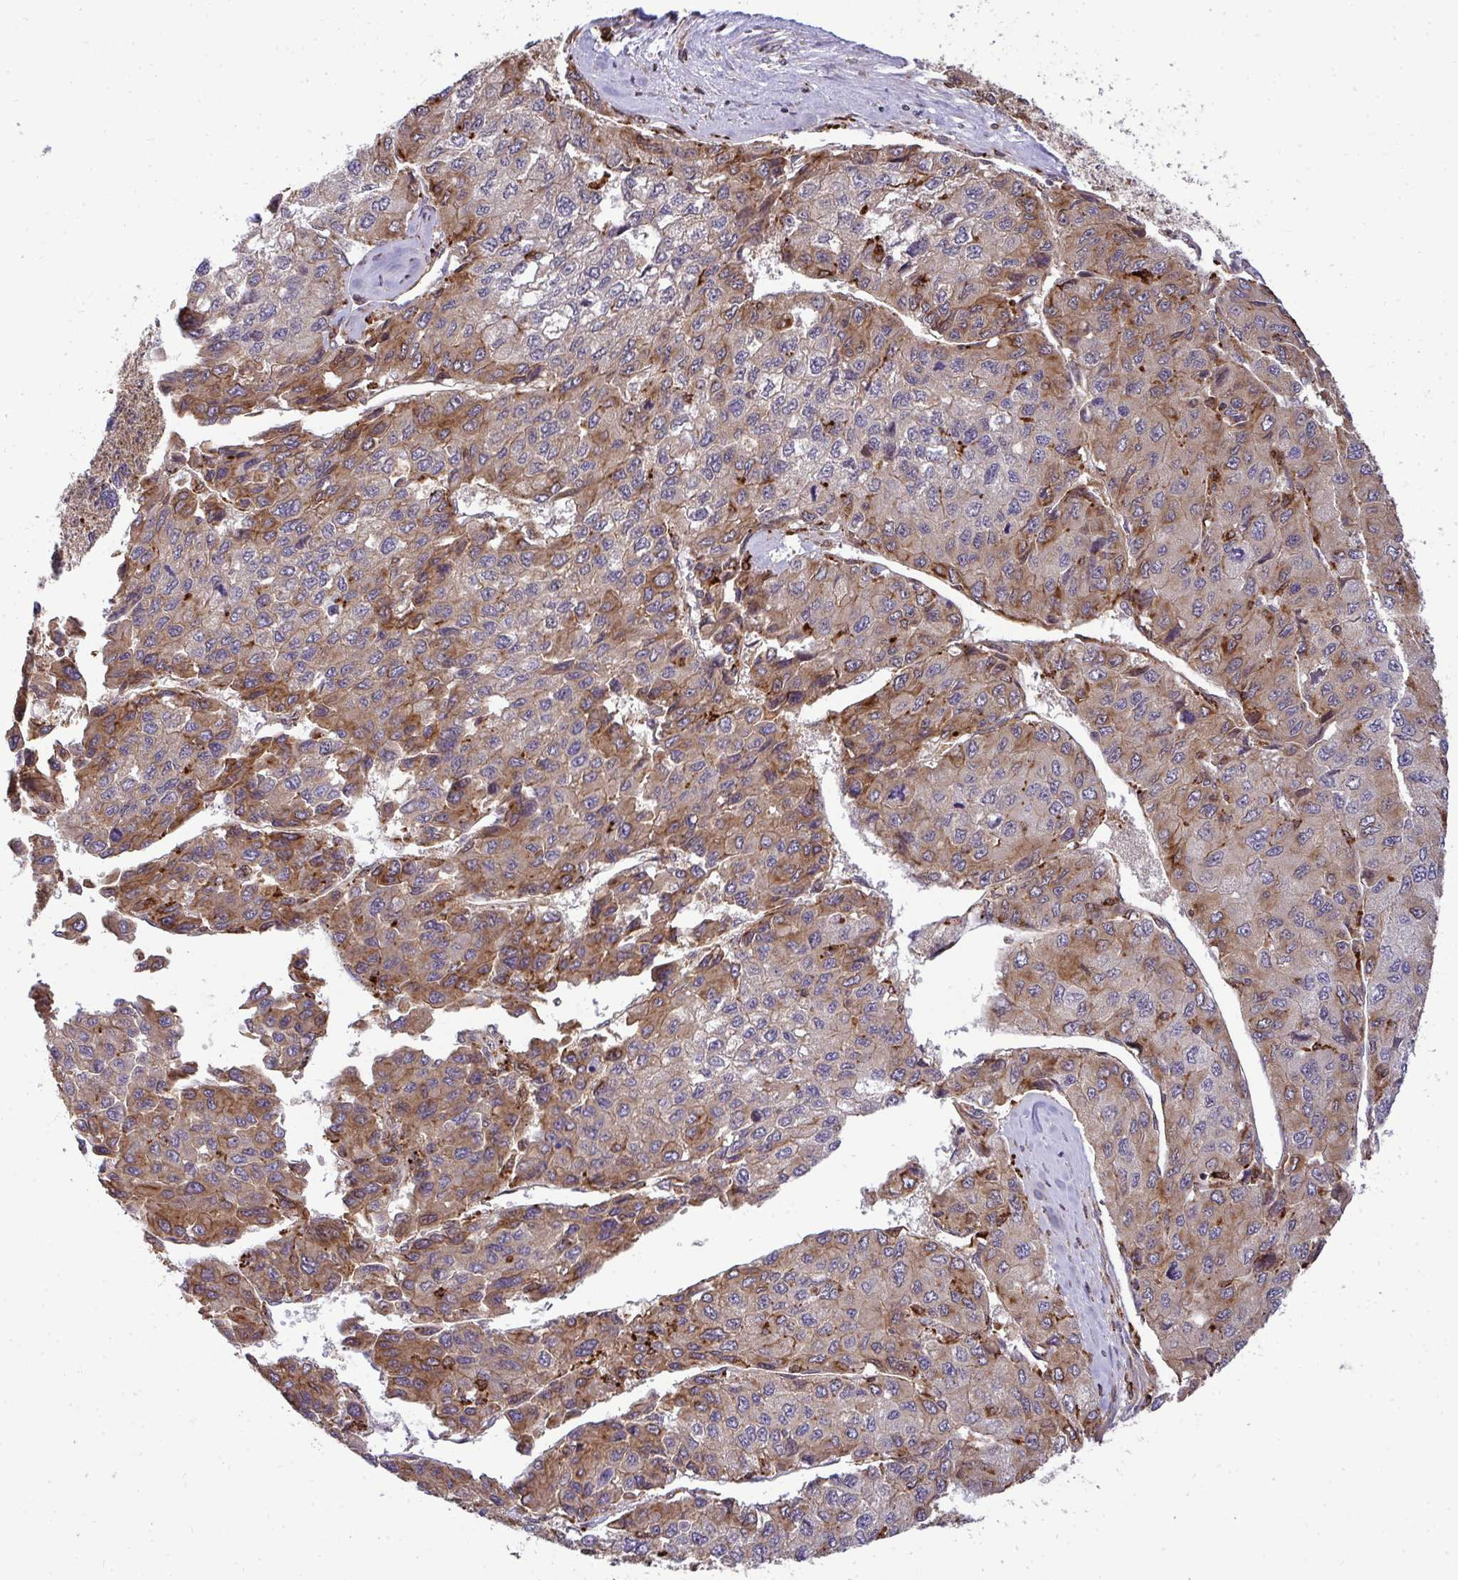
{"staining": {"intensity": "moderate", "quantity": ">75%", "location": "cytoplasmic/membranous"}, "tissue": "liver cancer", "cell_type": "Tumor cells", "image_type": "cancer", "snomed": [{"axis": "morphology", "description": "Carcinoma, Hepatocellular, NOS"}, {"axis": "topography", "description": "Liver"}], "caption": "Hepatocellular carcinoma (liver) was stained to show a protein in brown. There is medium levels of moderate cytoplasmic/membranous expression in approximately >75% of tumor cells.", "gene": "TRIM44", "patient": {"sex": "female", "age": 66}}